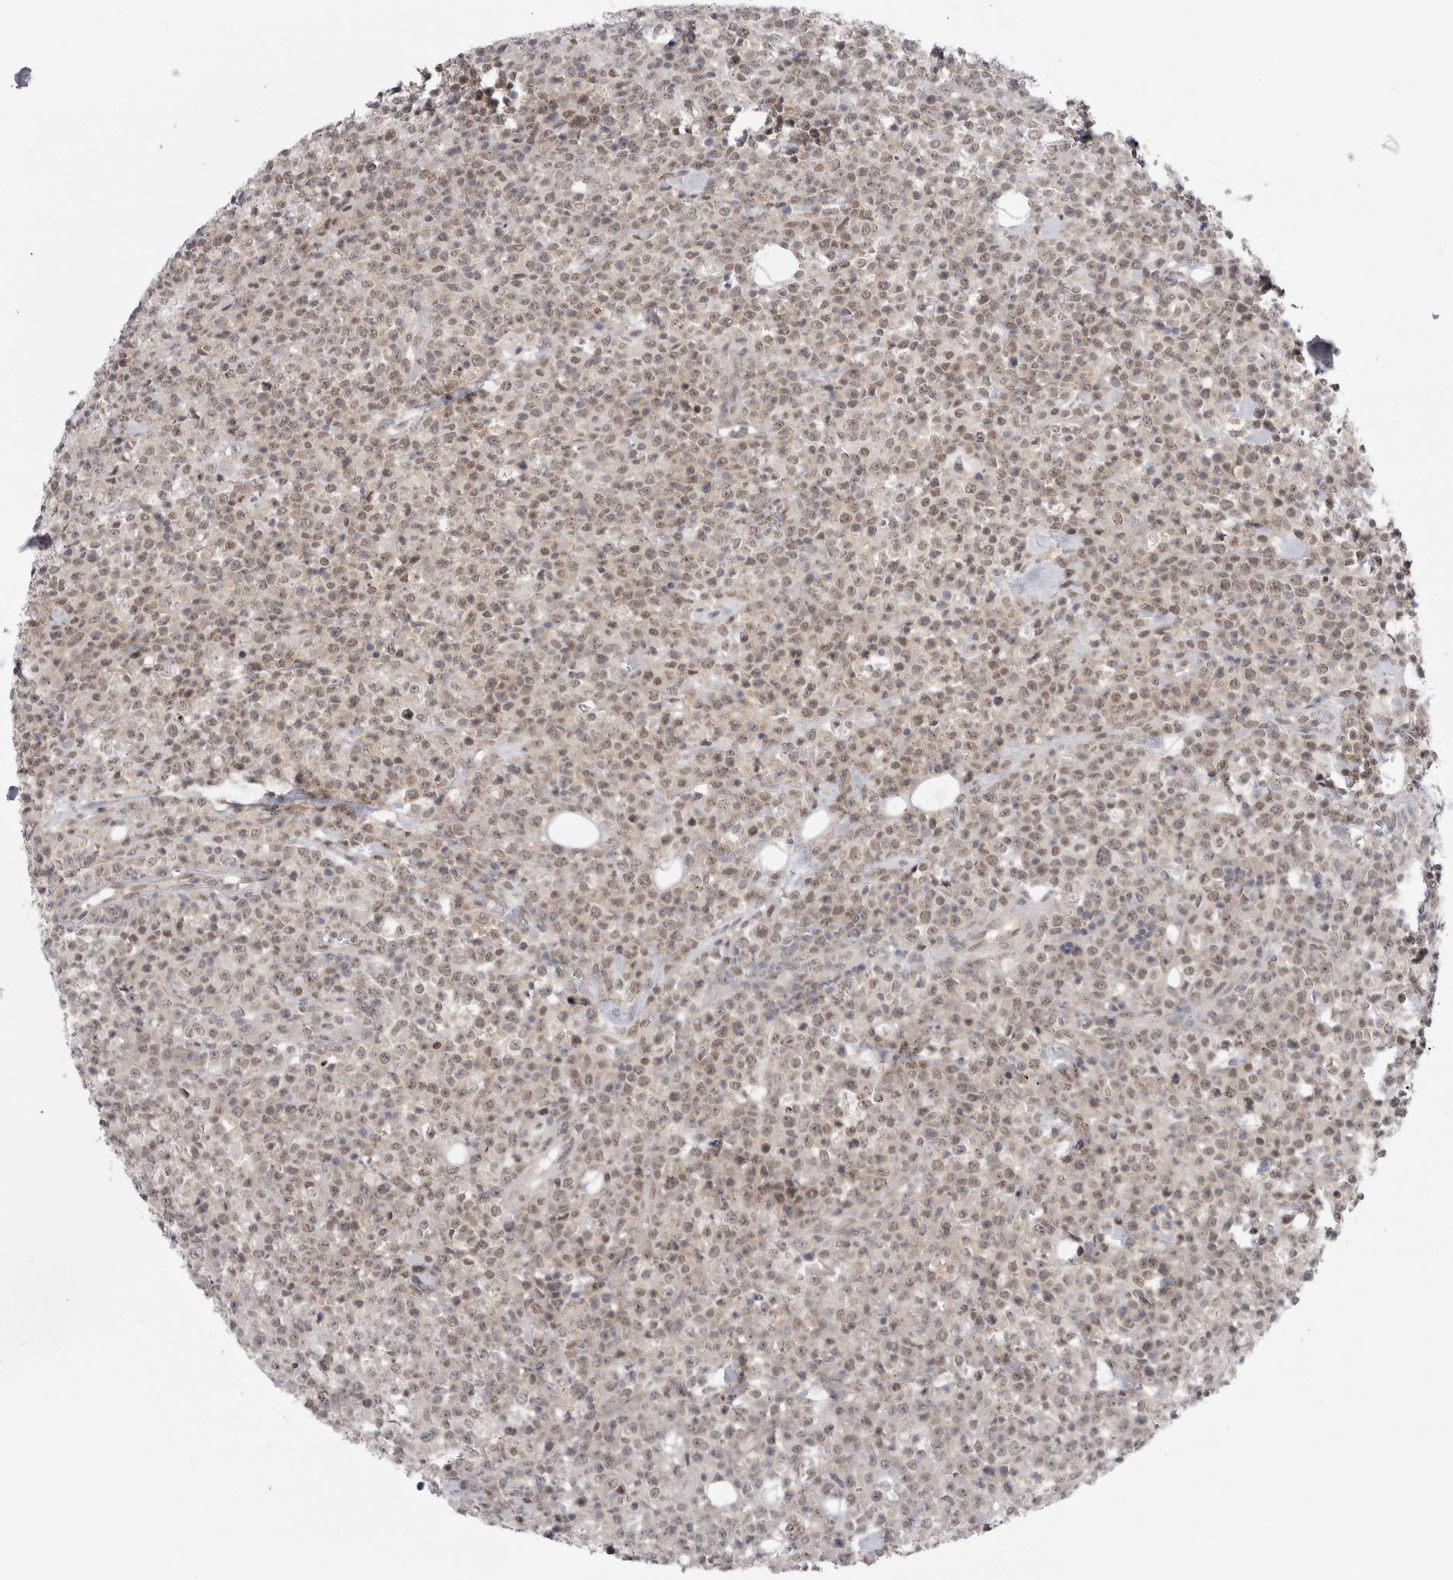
{"staining": {"intensity": "weak", "quantity": ">75%", "location": "nuclear"}, "tissue": "lymphoma", "cell_type": "Tumor cells", "image_type": "cancer", "snomed": [{"axis": "morphology", "description": "Malignant lymphoma, non-Hodgkin's type, High grade"}, {"axis": "topography", "description": "Colon"}], "caption": "The micrograph demonstrates a brown stain indicating the presence of a protein in the nuclear of tumor cells in lymphoma.", "gene": "PSMB2", "patient": {"sex": "female", "age": 53}}